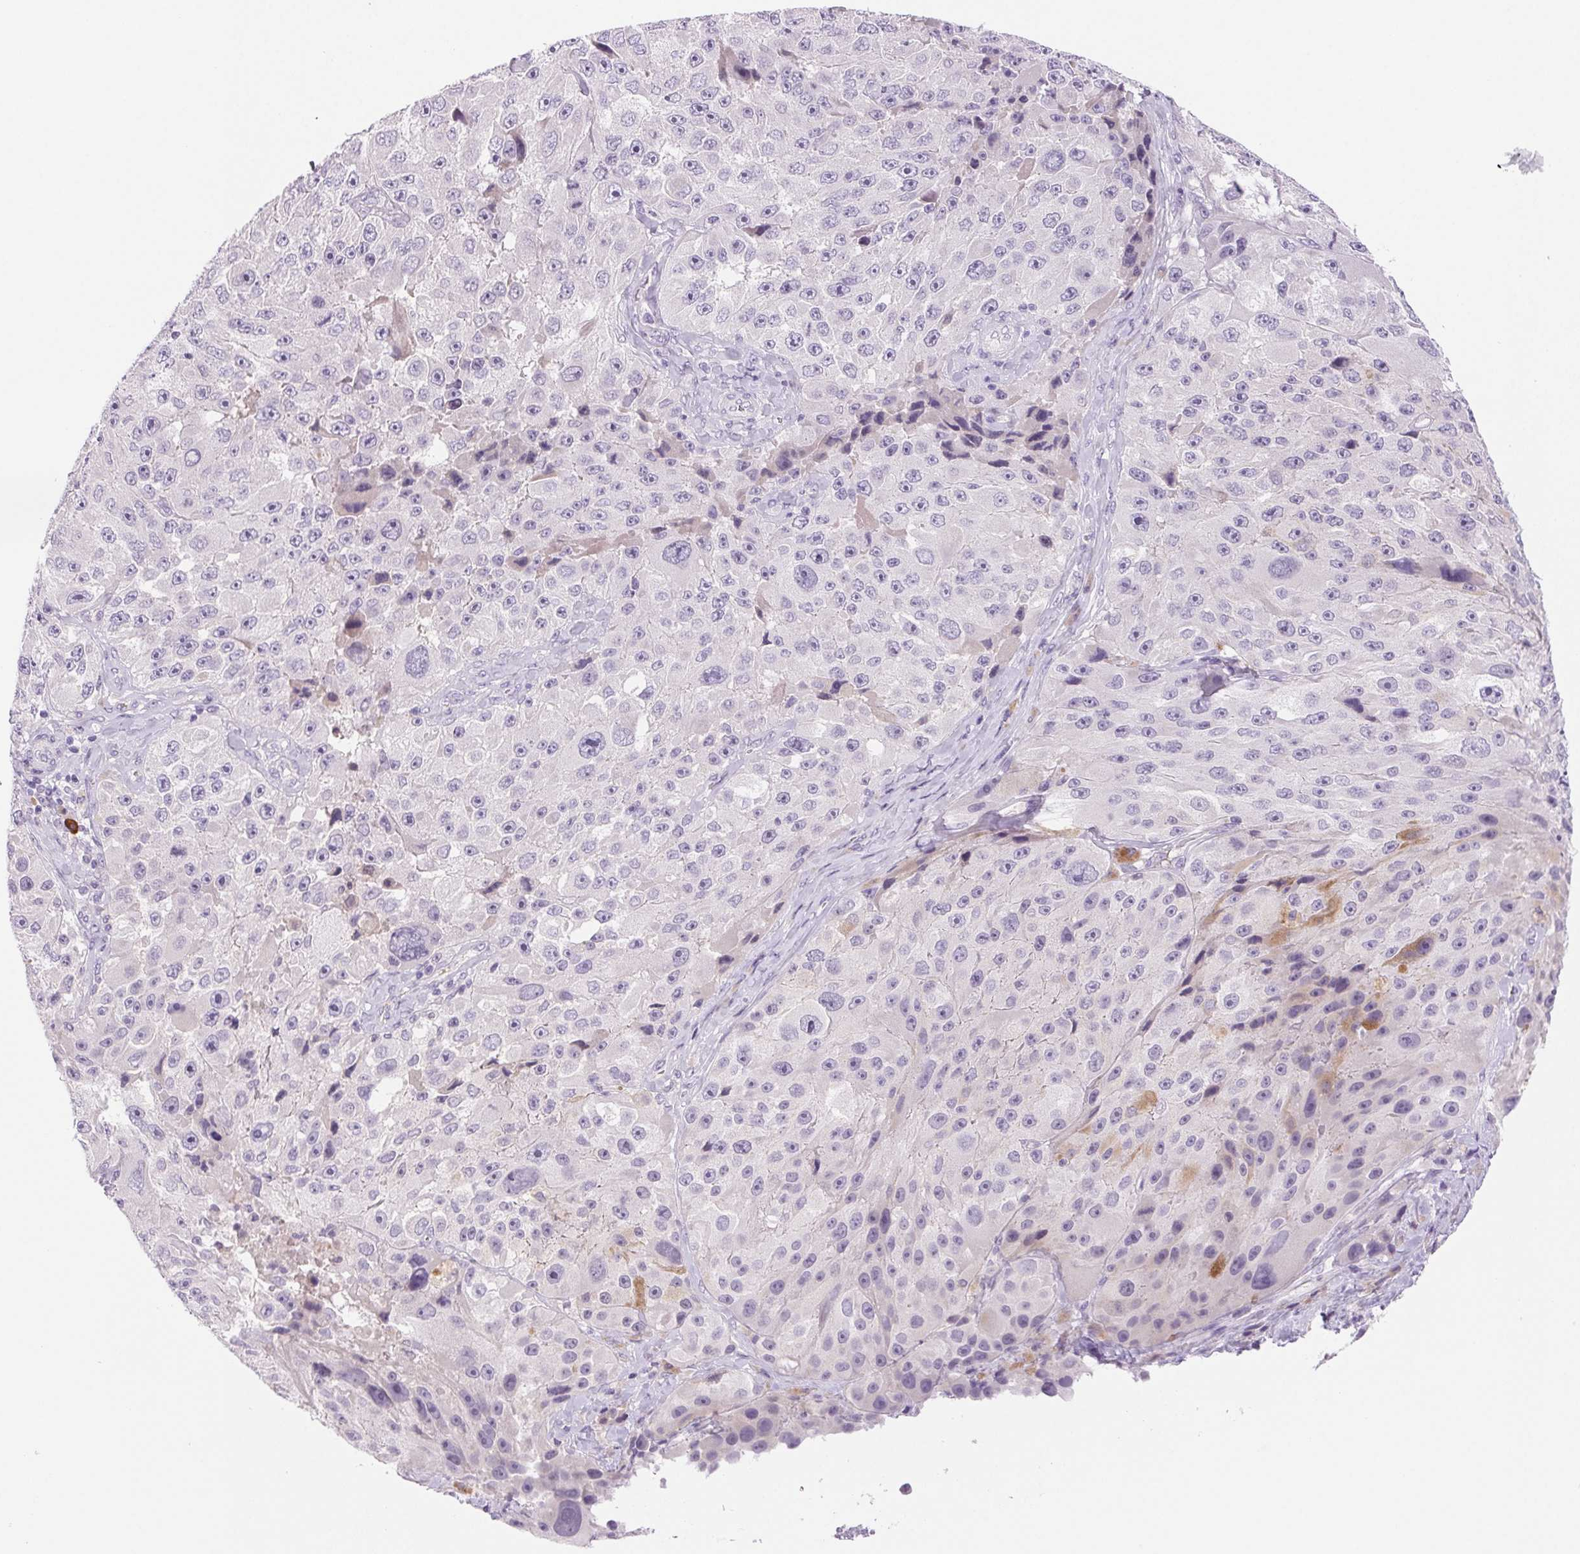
{"staining": {"intensity": "moderate", "quantity": "<25%", "location": "cytoplasmic/membranous"}, "tissue": "melanoma", "cell_type": "Tumor cells", "image_type": "cancer", "snomed": [{"axis": "morphology", "description": "Malignant melanoma, Metastatic site"}, {"axis": "topography", "description": "Lymph node"}], "caption": "Brown immunohistochemical staining in human malignant melanoma (metastatic site) shows moderate cytoplasmic/membranous expression in about <25% of tumor cells. (Stains: DAB in brown, nuclei in blue, Microscopy: brightfield microscopy at high magnification).", "gene": "IFIT1B", "patient": {"sex": "male", "age": 62}}